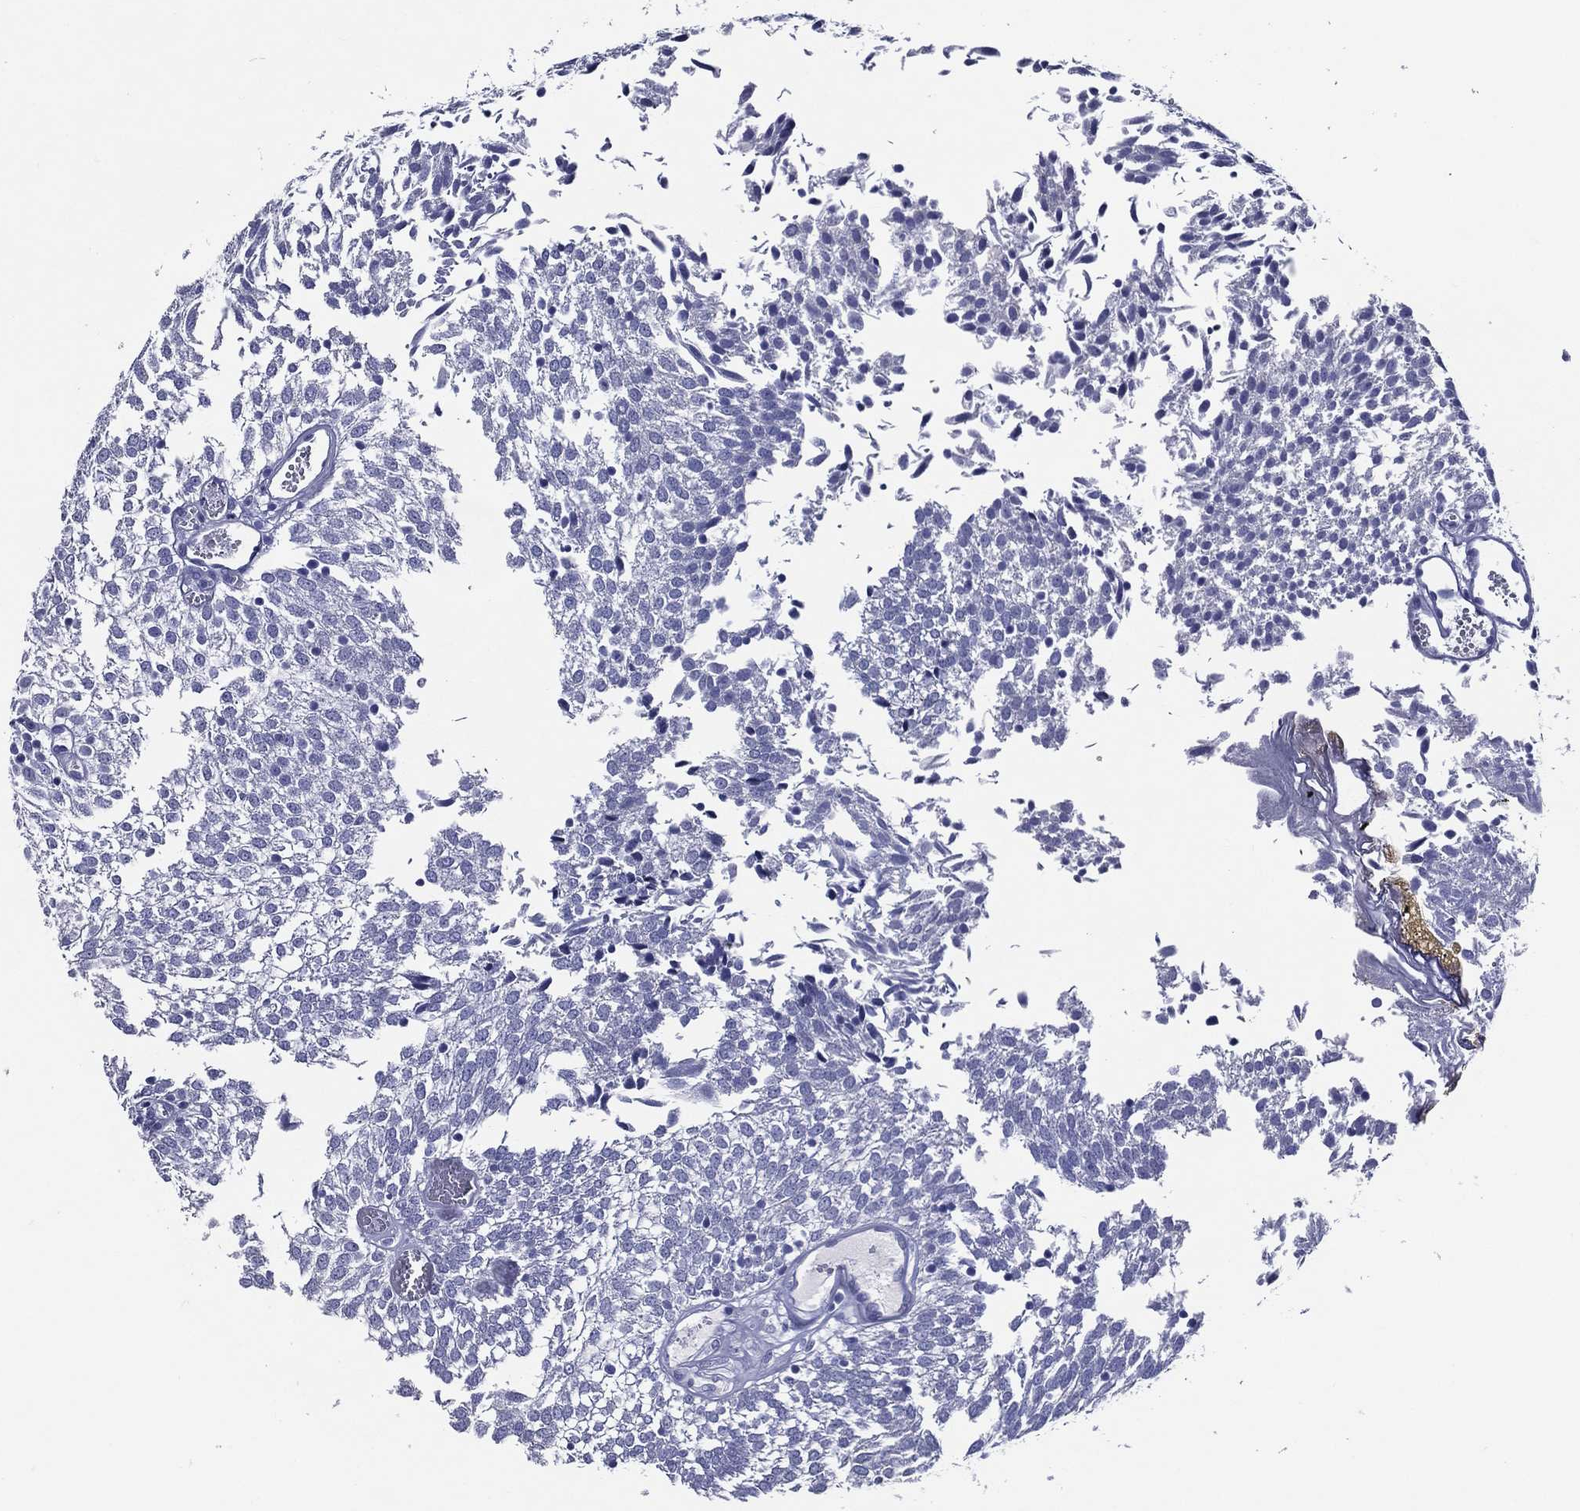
{"staining": {"intensity": "negative", "quantity": "none", "location": "none"}, "tissue": "urothelial cancer", "cell_type": "Tumor cells", "image_type": "cancer", "snomed": [{"axis": "morphology", "description": "Urothelial carcinoma, Low grade"}, {"axis": "topography", "description": "Urinary bladder"}], "caption": "The micrograph reveals no significant positivity in tumor cells of urothelial carcinoma (low-grade).", "gene": "ACE2", "patient": {"sex": "male", "age": 52}}